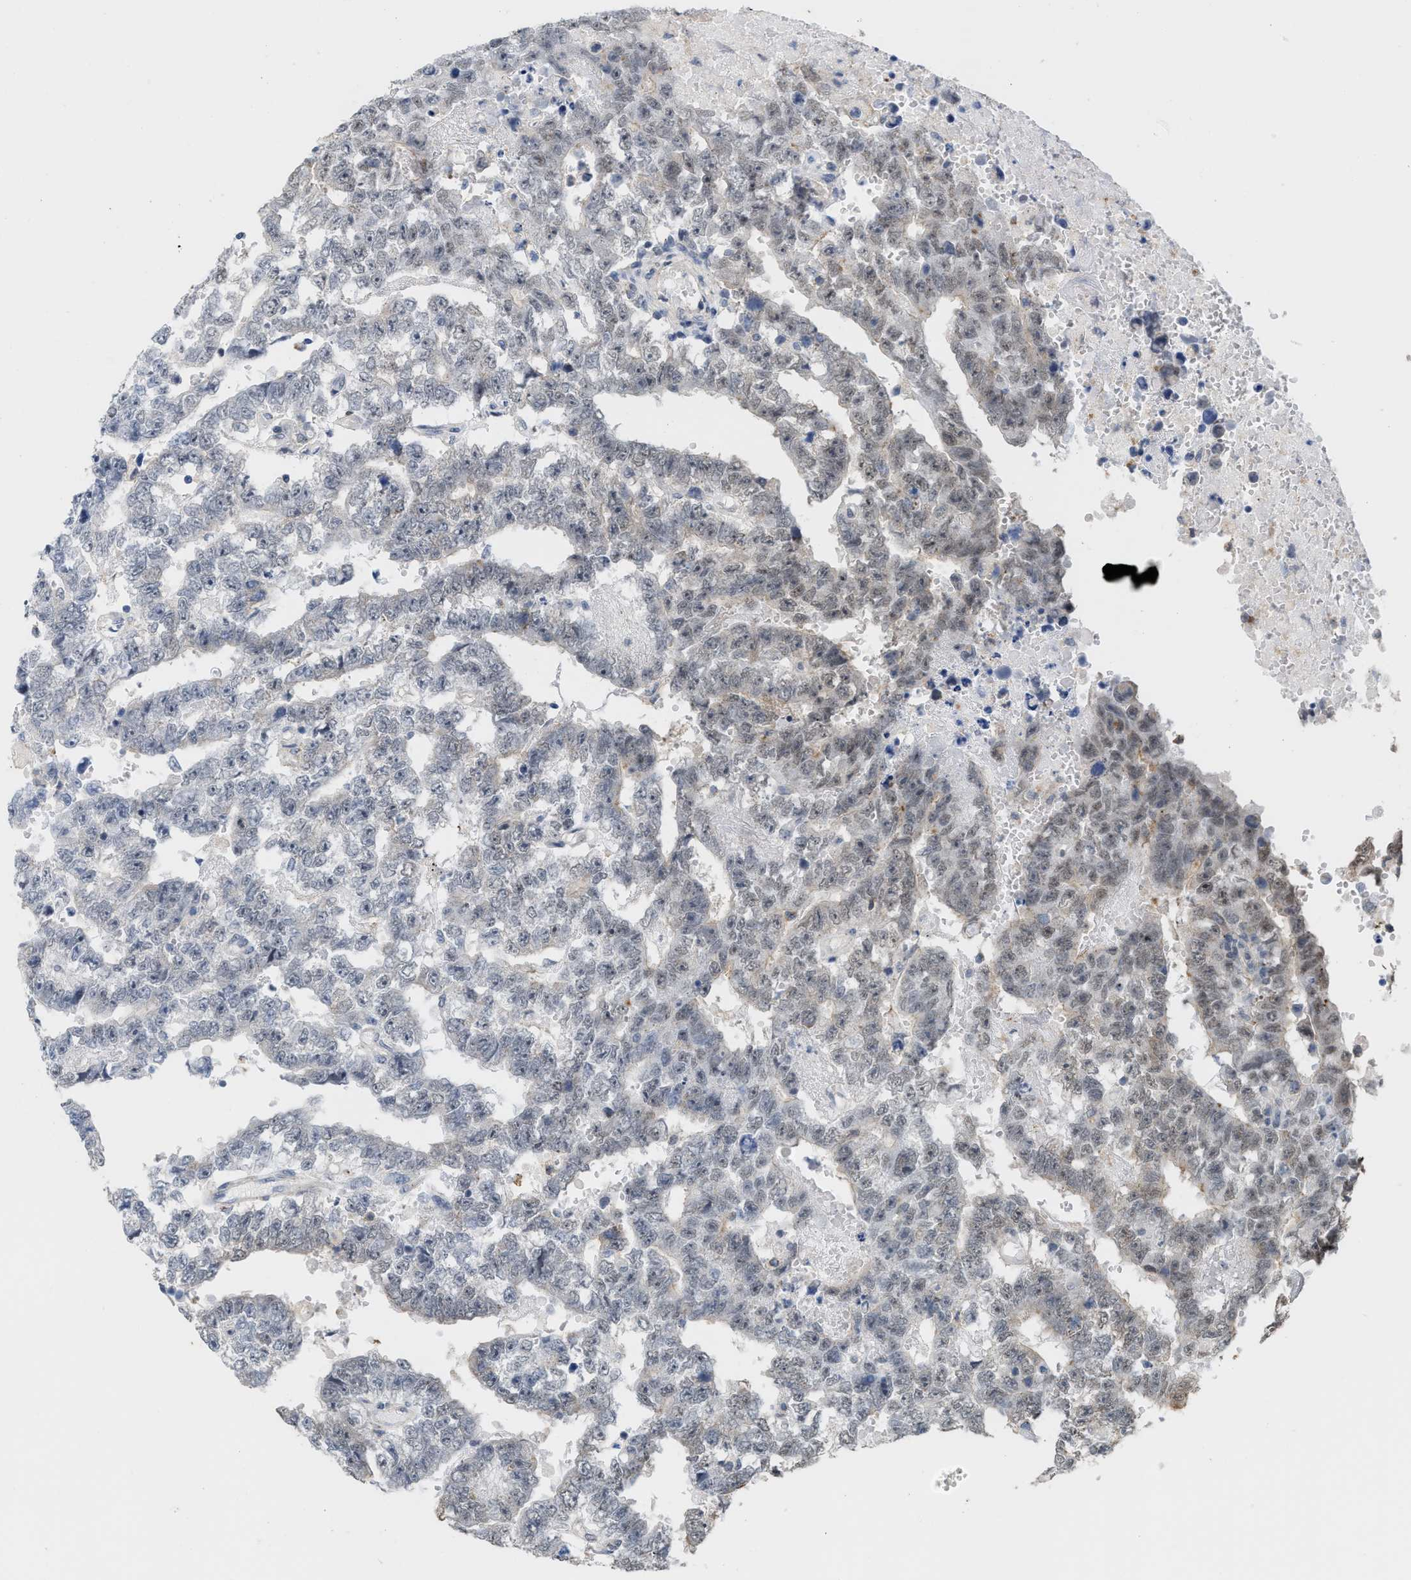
{"staining": {"intensity": "weak", "quantity": "<25%", "location": "nuclear"}, "tissue": "testis cancer", "cell_type": "Tumor cells", "image_type": "cancer", "snomed": [{"axis": "morphology", "description": "Carcinoma, Embryonal, NOS"}, {"axis": "topography", "description": "Testis"}], "caption": "A photomicrograph of human testis cancer is negative for staining in tumor cells. (DAB immunohistochemistry (IHC) with hematoxylin counter stain).", "gene": "BAIAP2L1", "patient": {"sex": "male", "age": 25}}